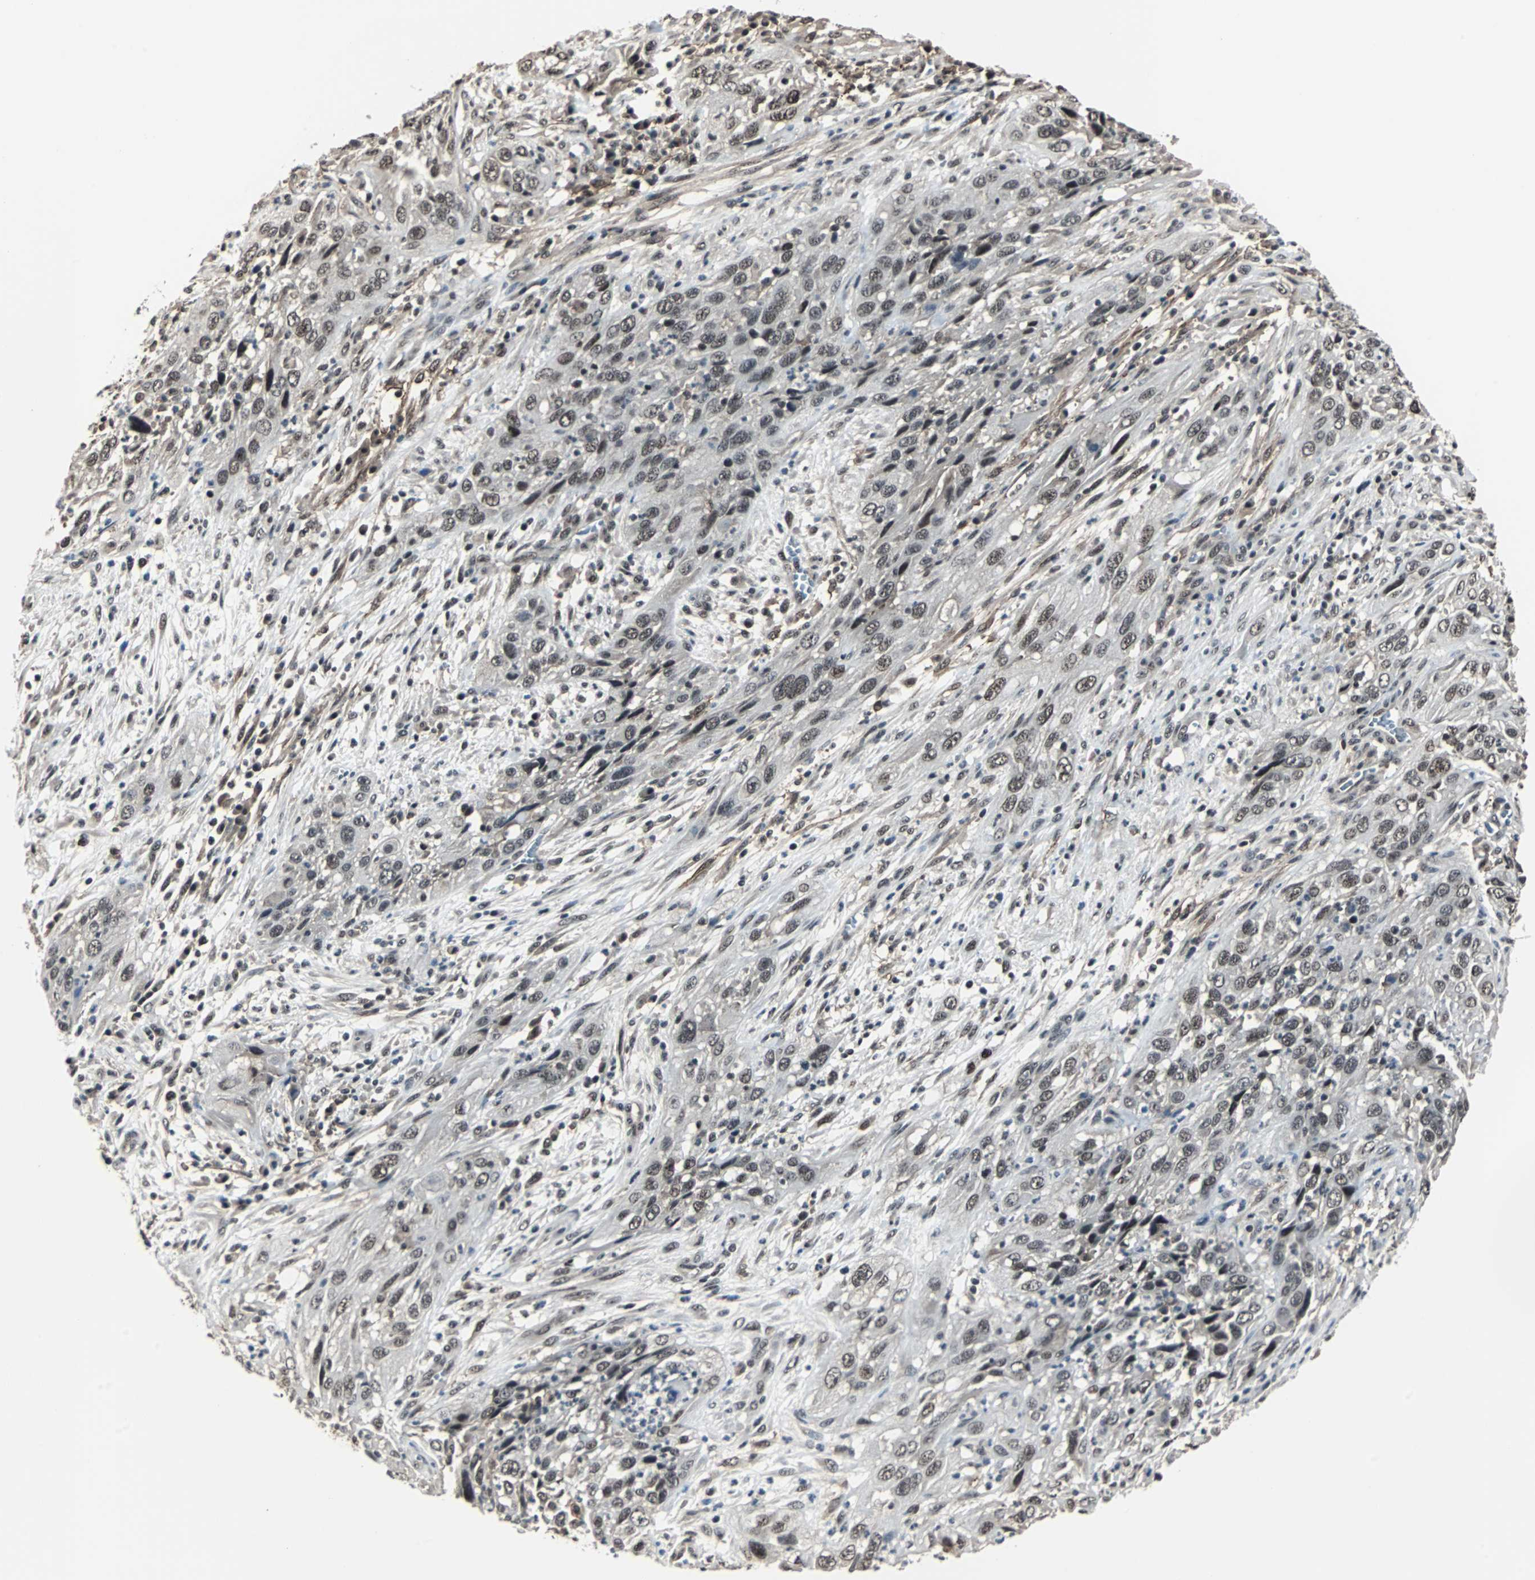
{"staining": {"intensity": "weak", "quantity": ">75%", "location": "nuclear"}, "tissue": "cervical cancer", "cell_type": "Tumor cells", "image_type": "cancer", "snomed": [{"axis": "morphology", "description": "Squamous cell carcinoma, NOS"}, {"axis": "topography", "description": "Cervix"}], "caption": "Protein staining of squamous cell carcinoma (cervical) tissue shows weak nuclear positivity in approximately >75% of tumor cells.", "gene": "MKX", "patient": {"sex": "female", "age": 32}}